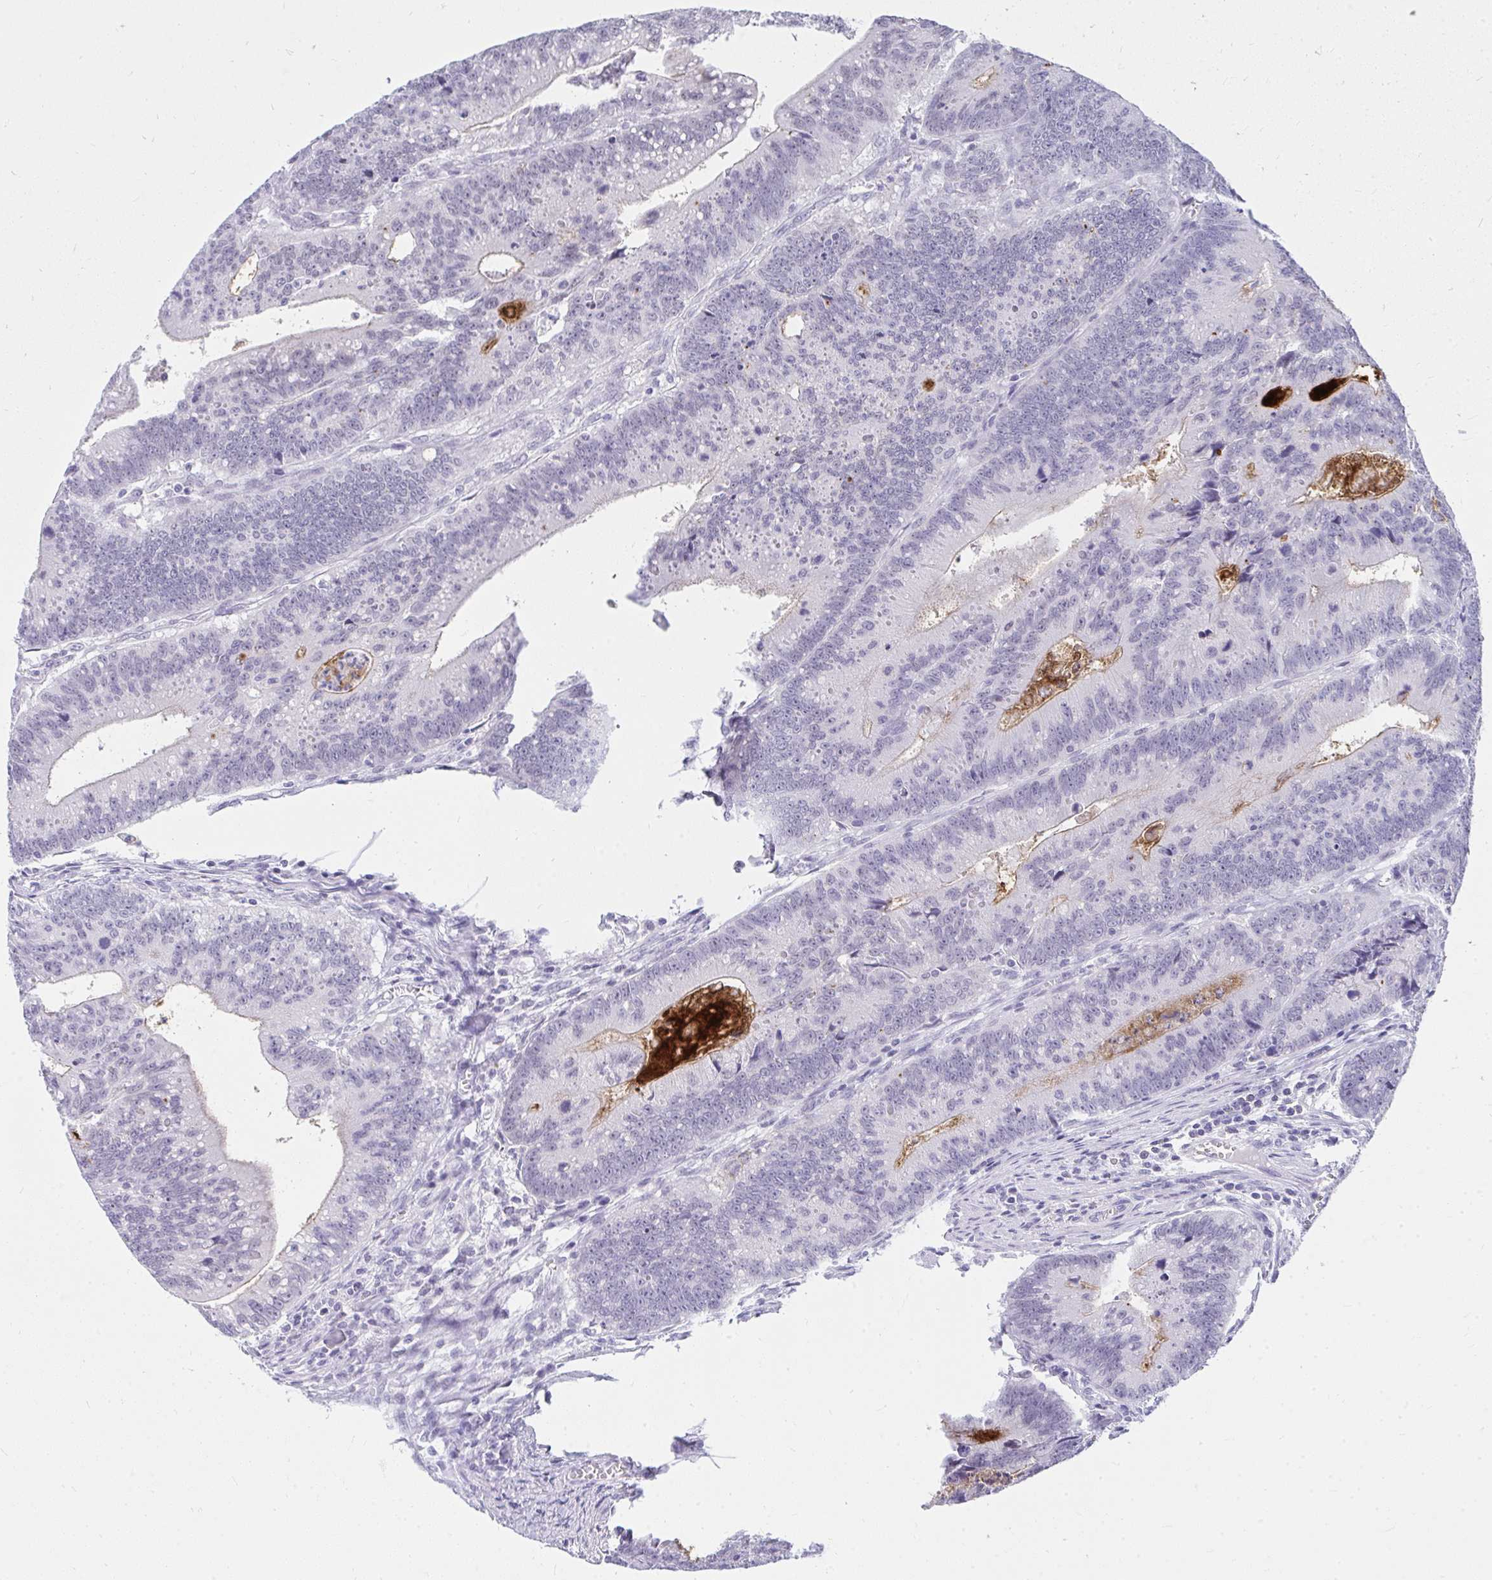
{"staining": {"intensity": "negative", "quantity": "none", "location": "none"}, "tissue": "colorectal cancer", "cell_type": "Tumor cells", "image_type": "cancer", "snomed": [{"axis": "morphology", "description": "Adenocarcinoma, NOS"}, {"axis": "topography", "description": "Rectum"}], "caption": "Colorectal adenocarcinoma was stained to show a protein in brown. There is no significant positivity in tumor cells.", "gene": "OR5F1", "patient": {"sex": "female", "age": 81}}